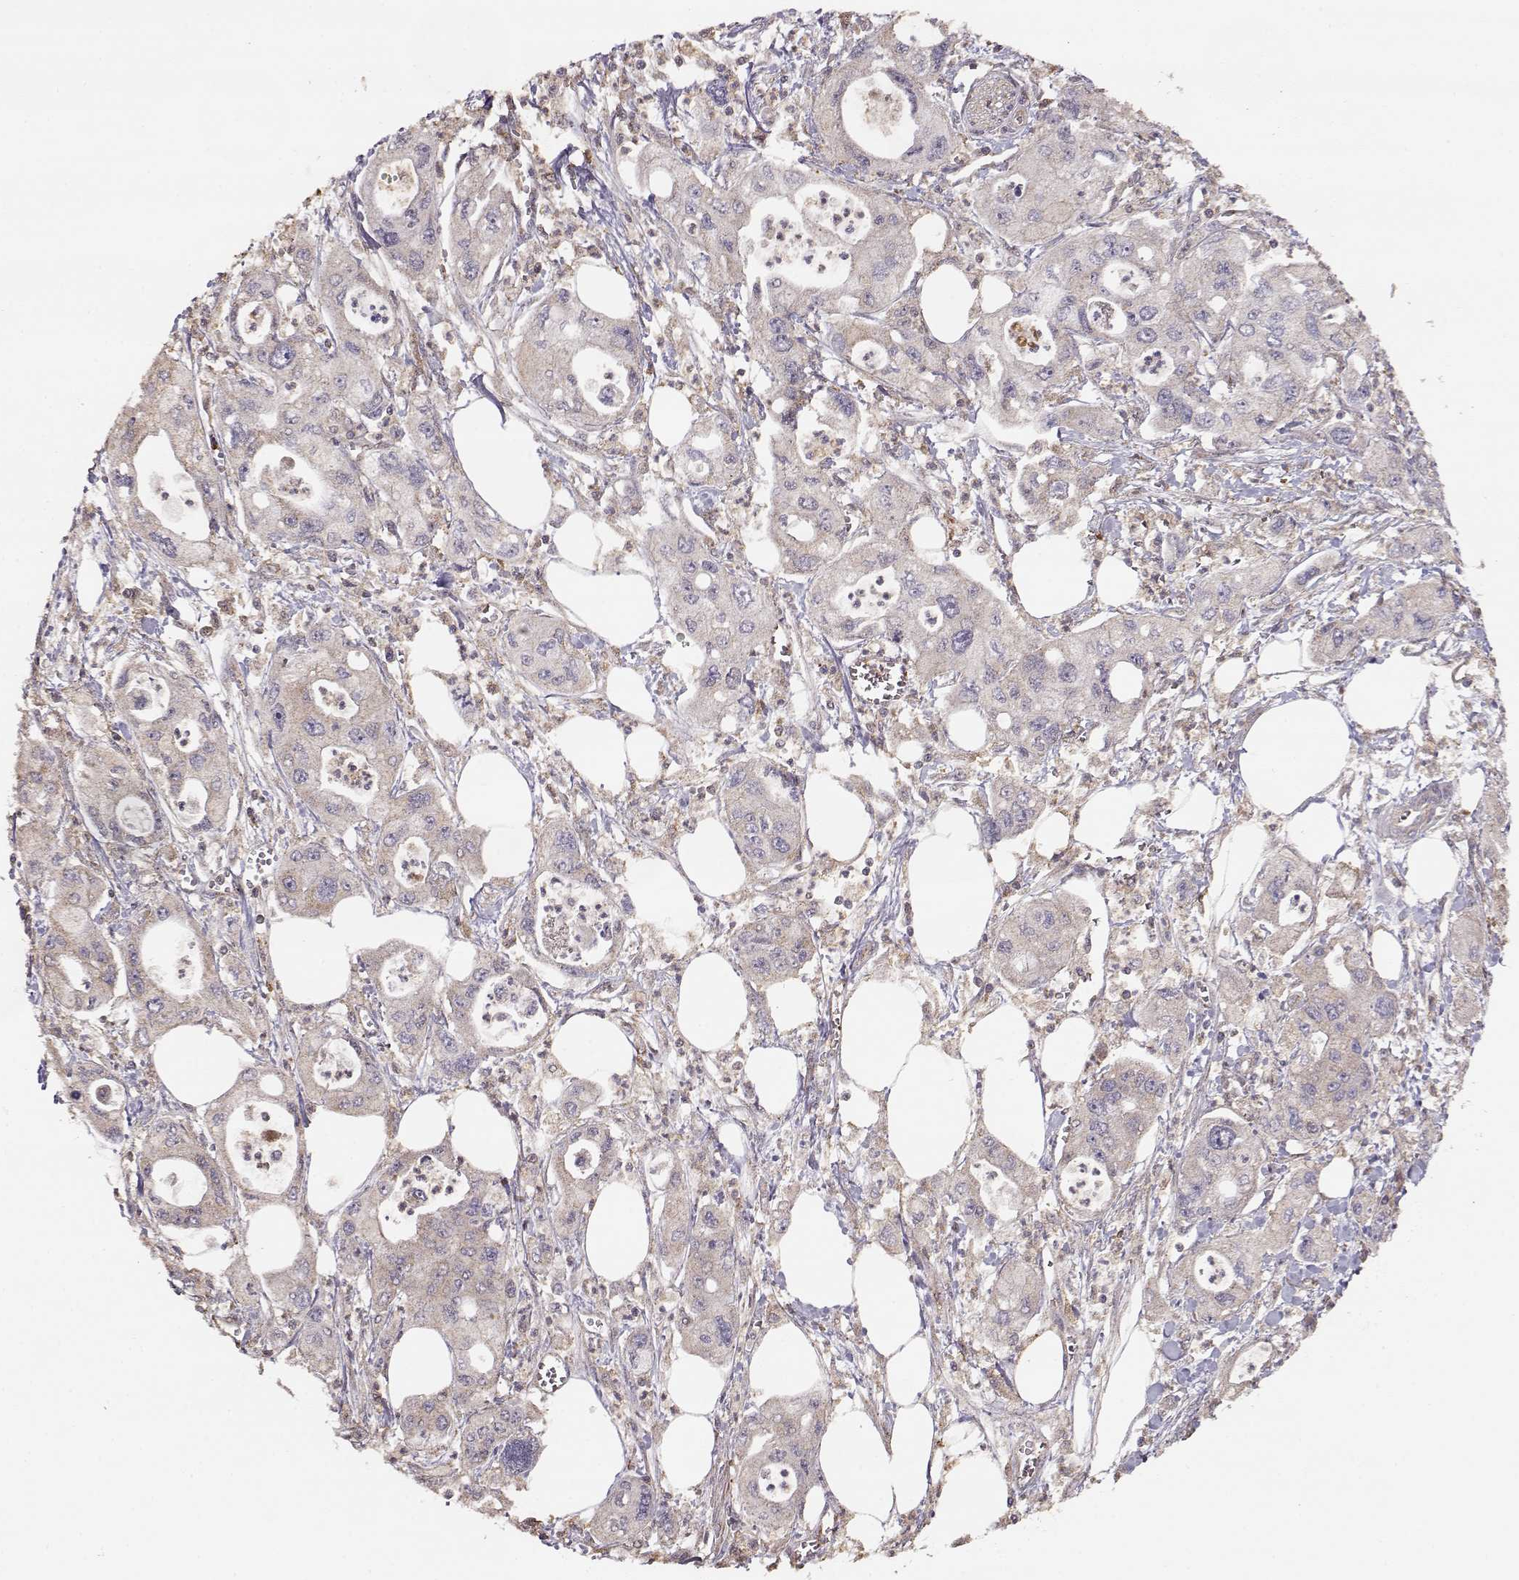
{"staining": {"intensity": "weak", "quantity": "<25%", "location": "cytoplasmic/membranous"}, "tissue": "pancreatic cancer", "cell_type": "Tumor cells", "image_type": "cancer", "snomed": [{"axis": "morphology", "description": "Adenocarcinoma, NOS"}, {"axis": "topography", "description": "Pancreas"}], "caption": "IHC of pancreatic cancer reveals no positivity in tumor cells. (Brightfield microscopy of DAB (3,3'-diaminobenzidine) immunohistochemistry (IHC) at high magnification).", "gene": "TARS3", "patient": {"sex": "male", "age": 70}}